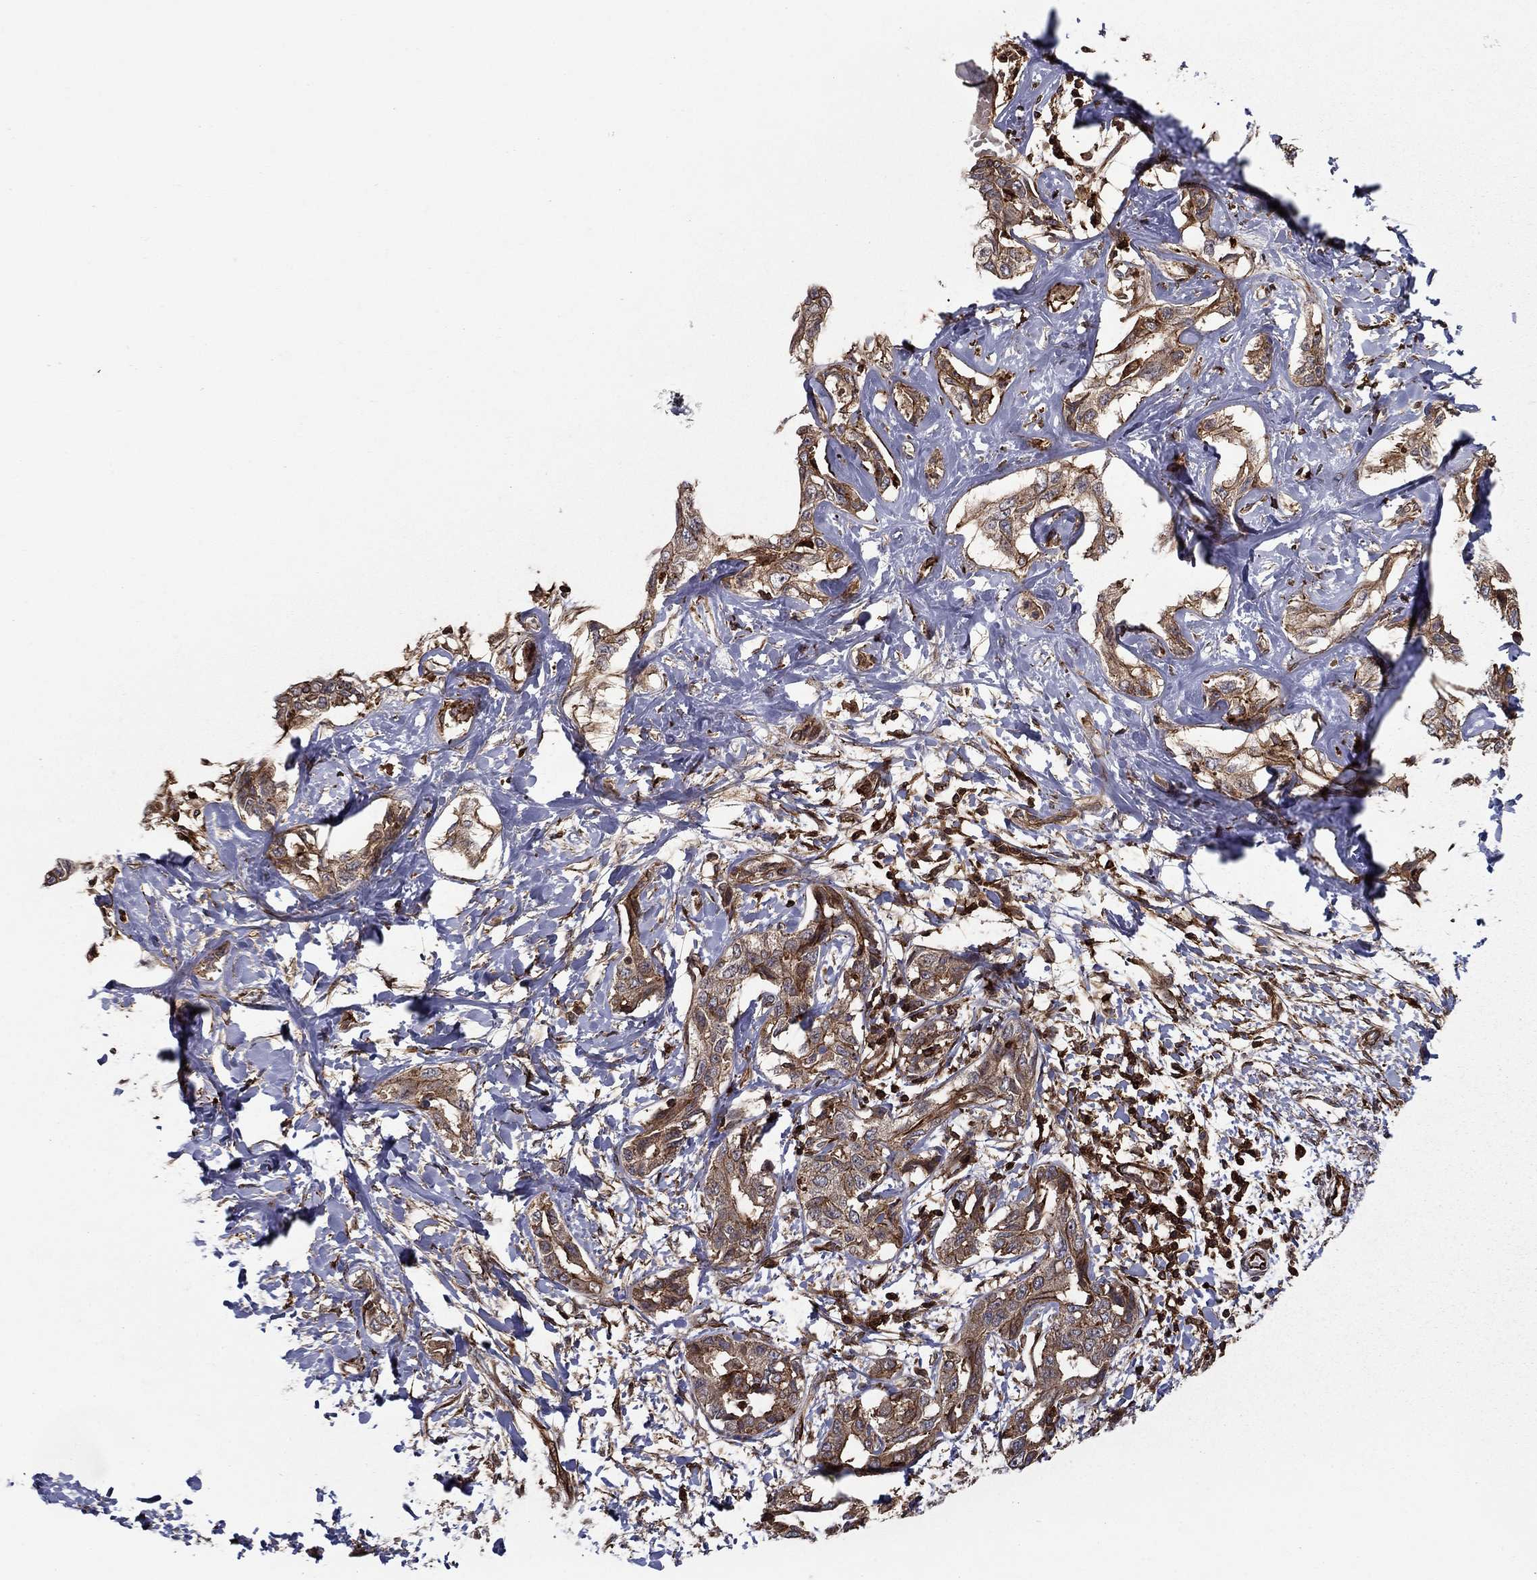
{"staining": {"intensity": "moderate", "quantity": ">75%", "location": "cytoplasmic/membranous"}, "tissue": "liver cancer", "cell_type": "Tumor cells", "image_type": "cancer", "snomed": [{"axis": "morphology", "description": "Cholangiocarcinoma"}, {"axis": "topography", "description": "Liver"}], "caption": "Brown immunohistochemical staining in cholangiocarcinoma (liver) demonstrates moderate cytoplasmic/membranous expression in about >75% of tumor cells.", "gene": "ADM", "patient": {"sex": "male", "age": 59}}